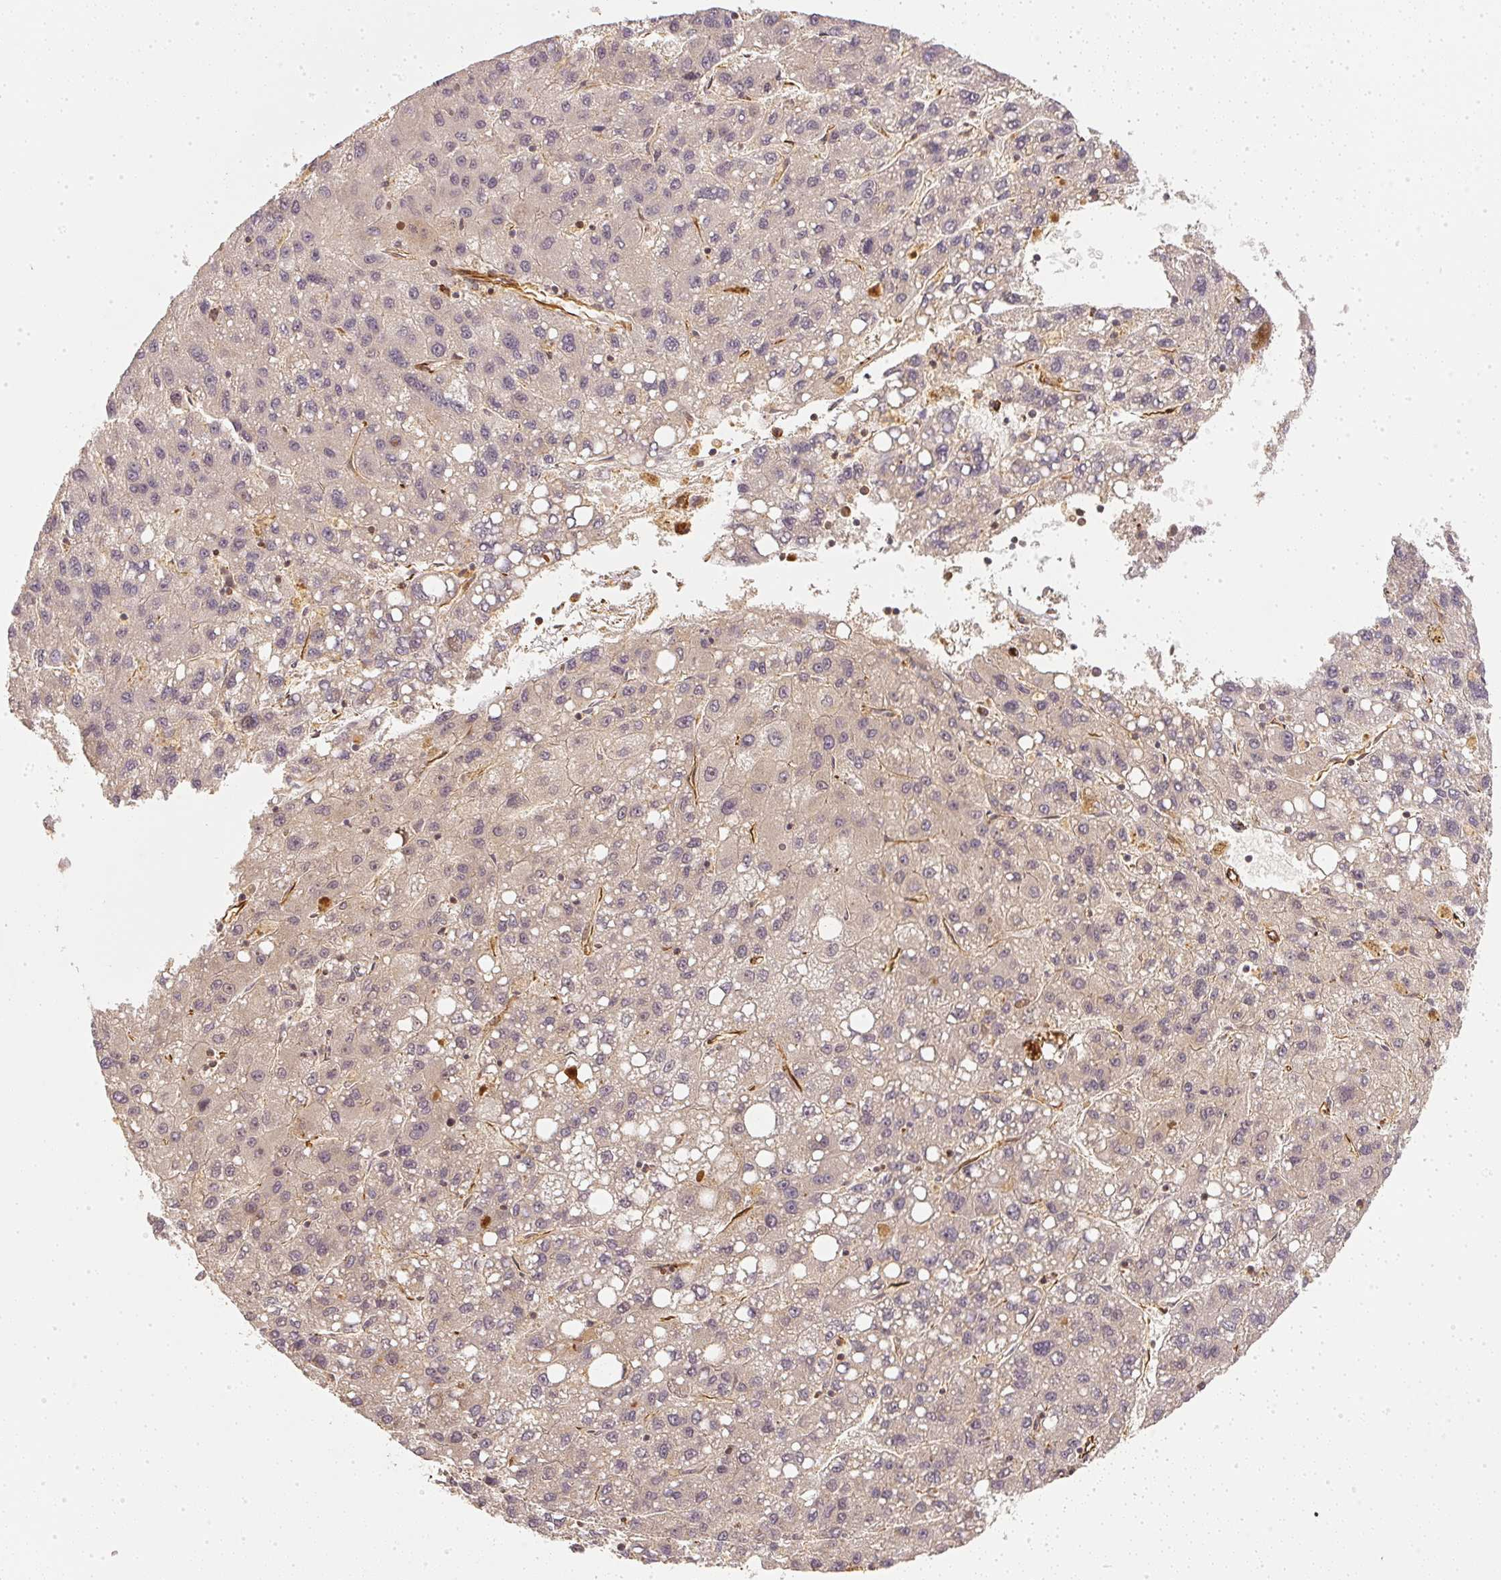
{"staining": {"intensity": "negative", "quantity": "none", "location": "none"}, "tissue": "liver cancer", "cell_type": "Tumor cells", "image_type": "cancer", "snomed": [{"axis": "morphology", "description": "Carcinoma, Hepatocellular, NOS"}, {"axis": "topography", "description": "Liver"}], "caption": "There is no significant positivity in tumor cells of liver cancer (hepatocellular carcinoma).", "gene": "SERPINE1", "patient": {"sex": "female", "age": 82}}